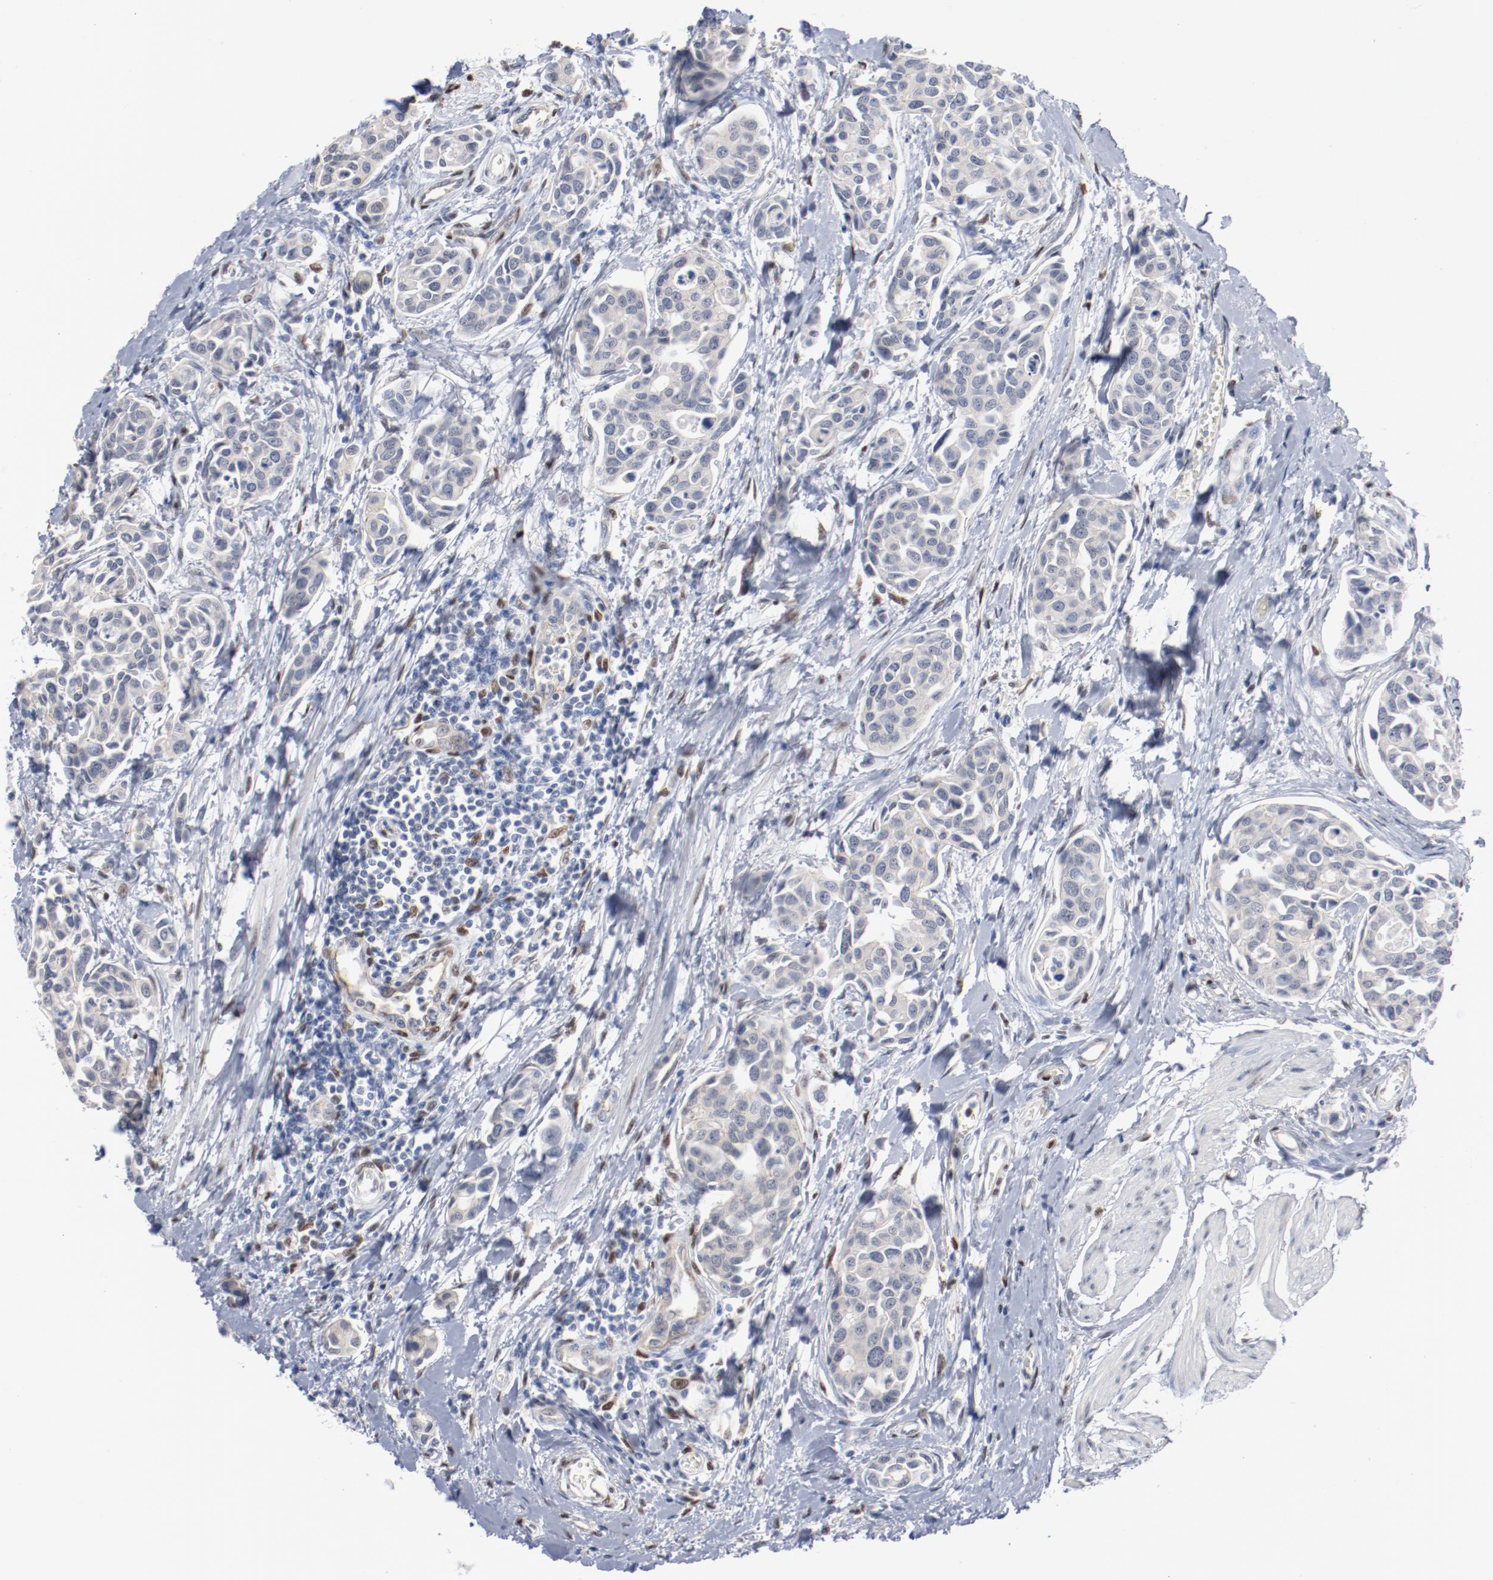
{"staining": {"intensity": "negative", "quantity": "none", "location": "none"}, "tissue": "urothelial cancer", "cell_type": "Tumor cells", "image_type": "cancer", "snomed": [{"axis": "morphology", "description": "Urothelial carcinoma, High grade"}, {"axis": "topography", "description": "Urinary bladder"}], "caption": "Tumor cells show no significant staining in urothelial carcinoma (high-grade).", "gene": "ZEB2", "patient": {"sex": "male", "age": 78}}